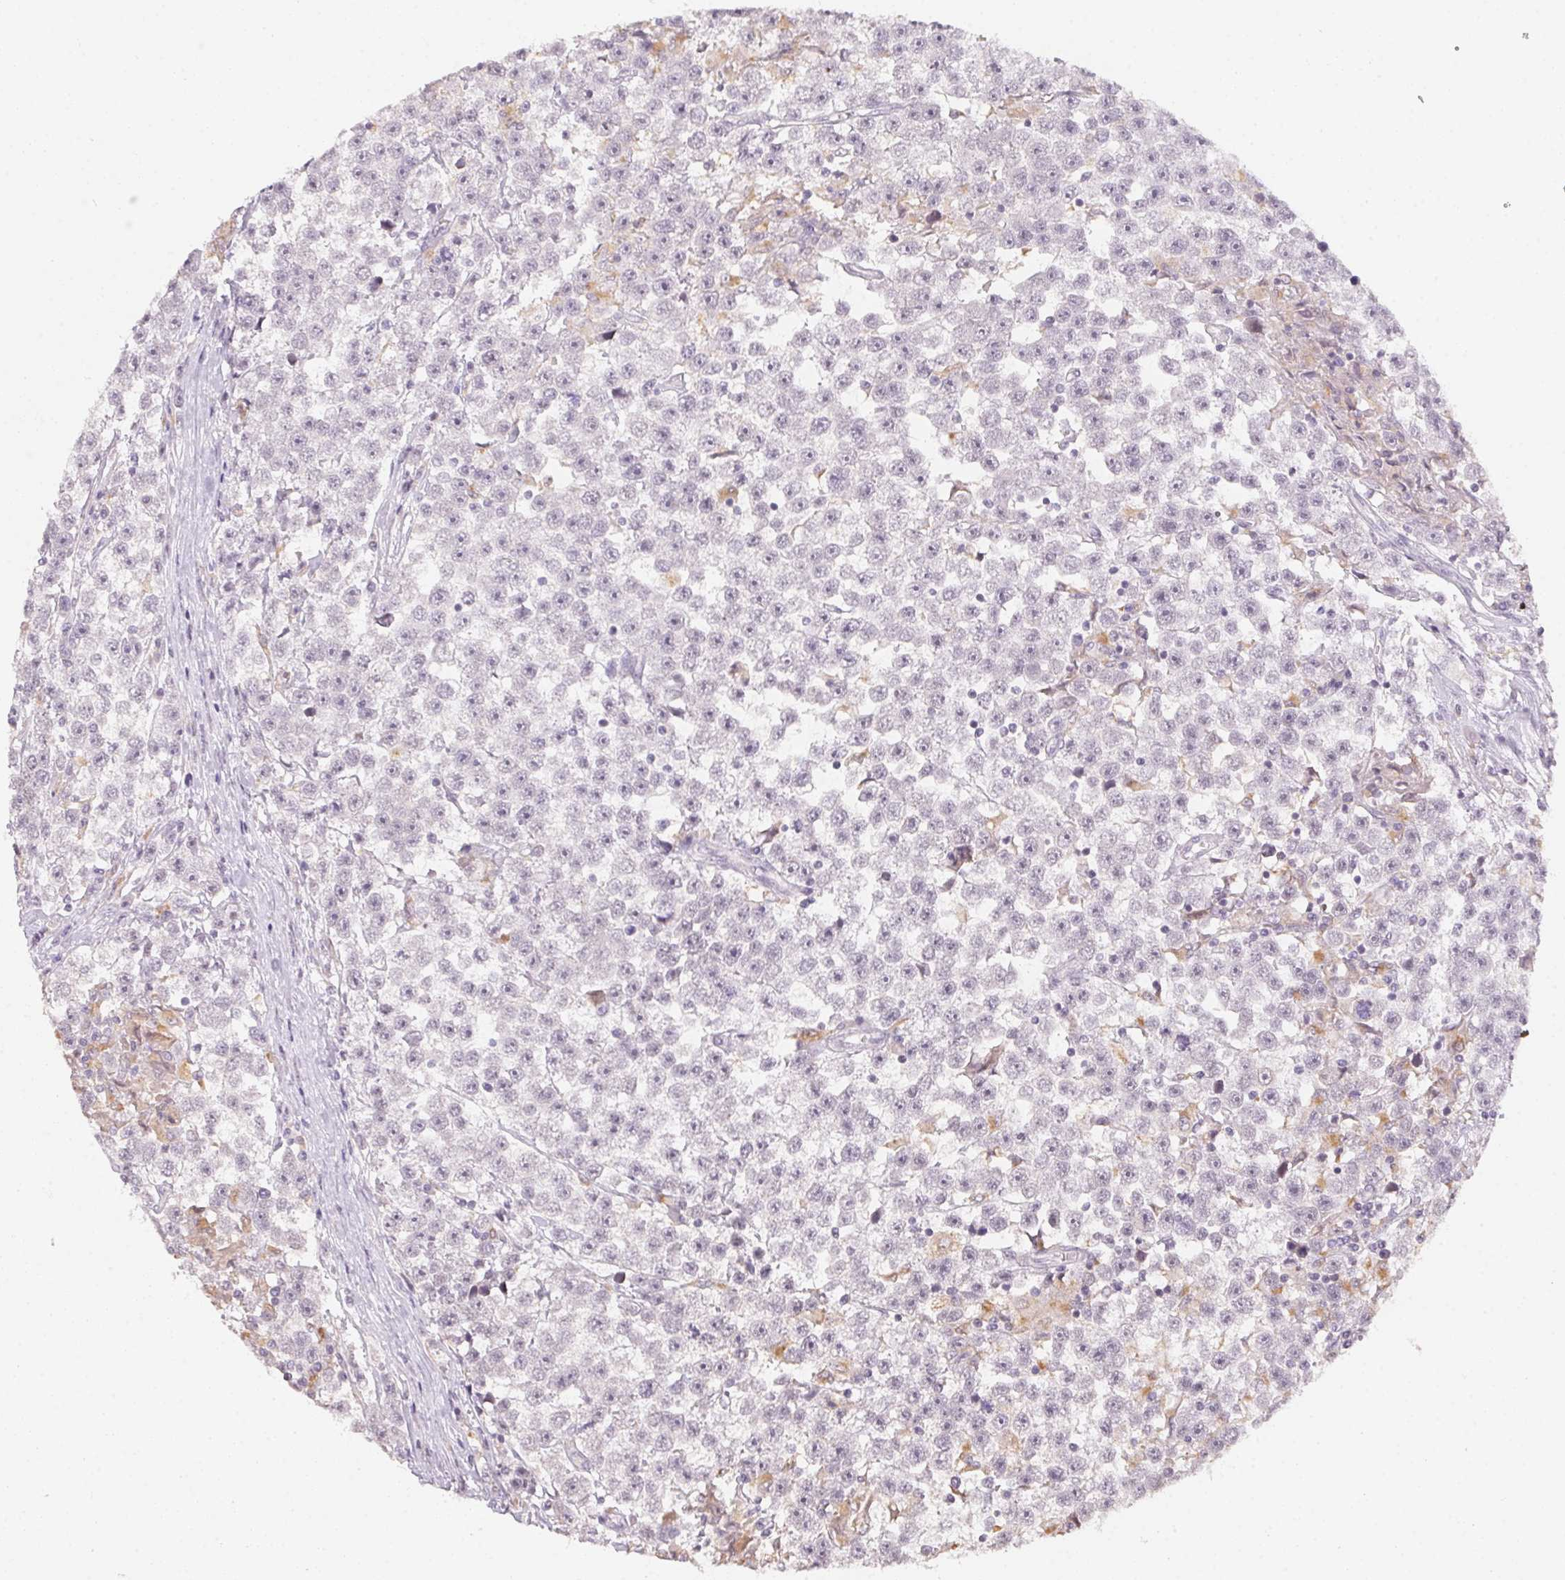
{"staining": {"intensity": "weak", "quantity": "<25%", "location": "cytoplasmic/membranous"}, "tissue": "testis cancer", "cell_type": "Tumor cells", "image_type": "cancer", "snomed": [{"axis": "morphology", "description": "Seminoma, NOS"}, {"axis": "topography", "description": "Testis"}], "caption": "This is an IHC micrograph of human testis cancer. There is no expression in tumor cells.", "gene": "SLC6A18", "patient": {"sex": "male", "age": 31}}